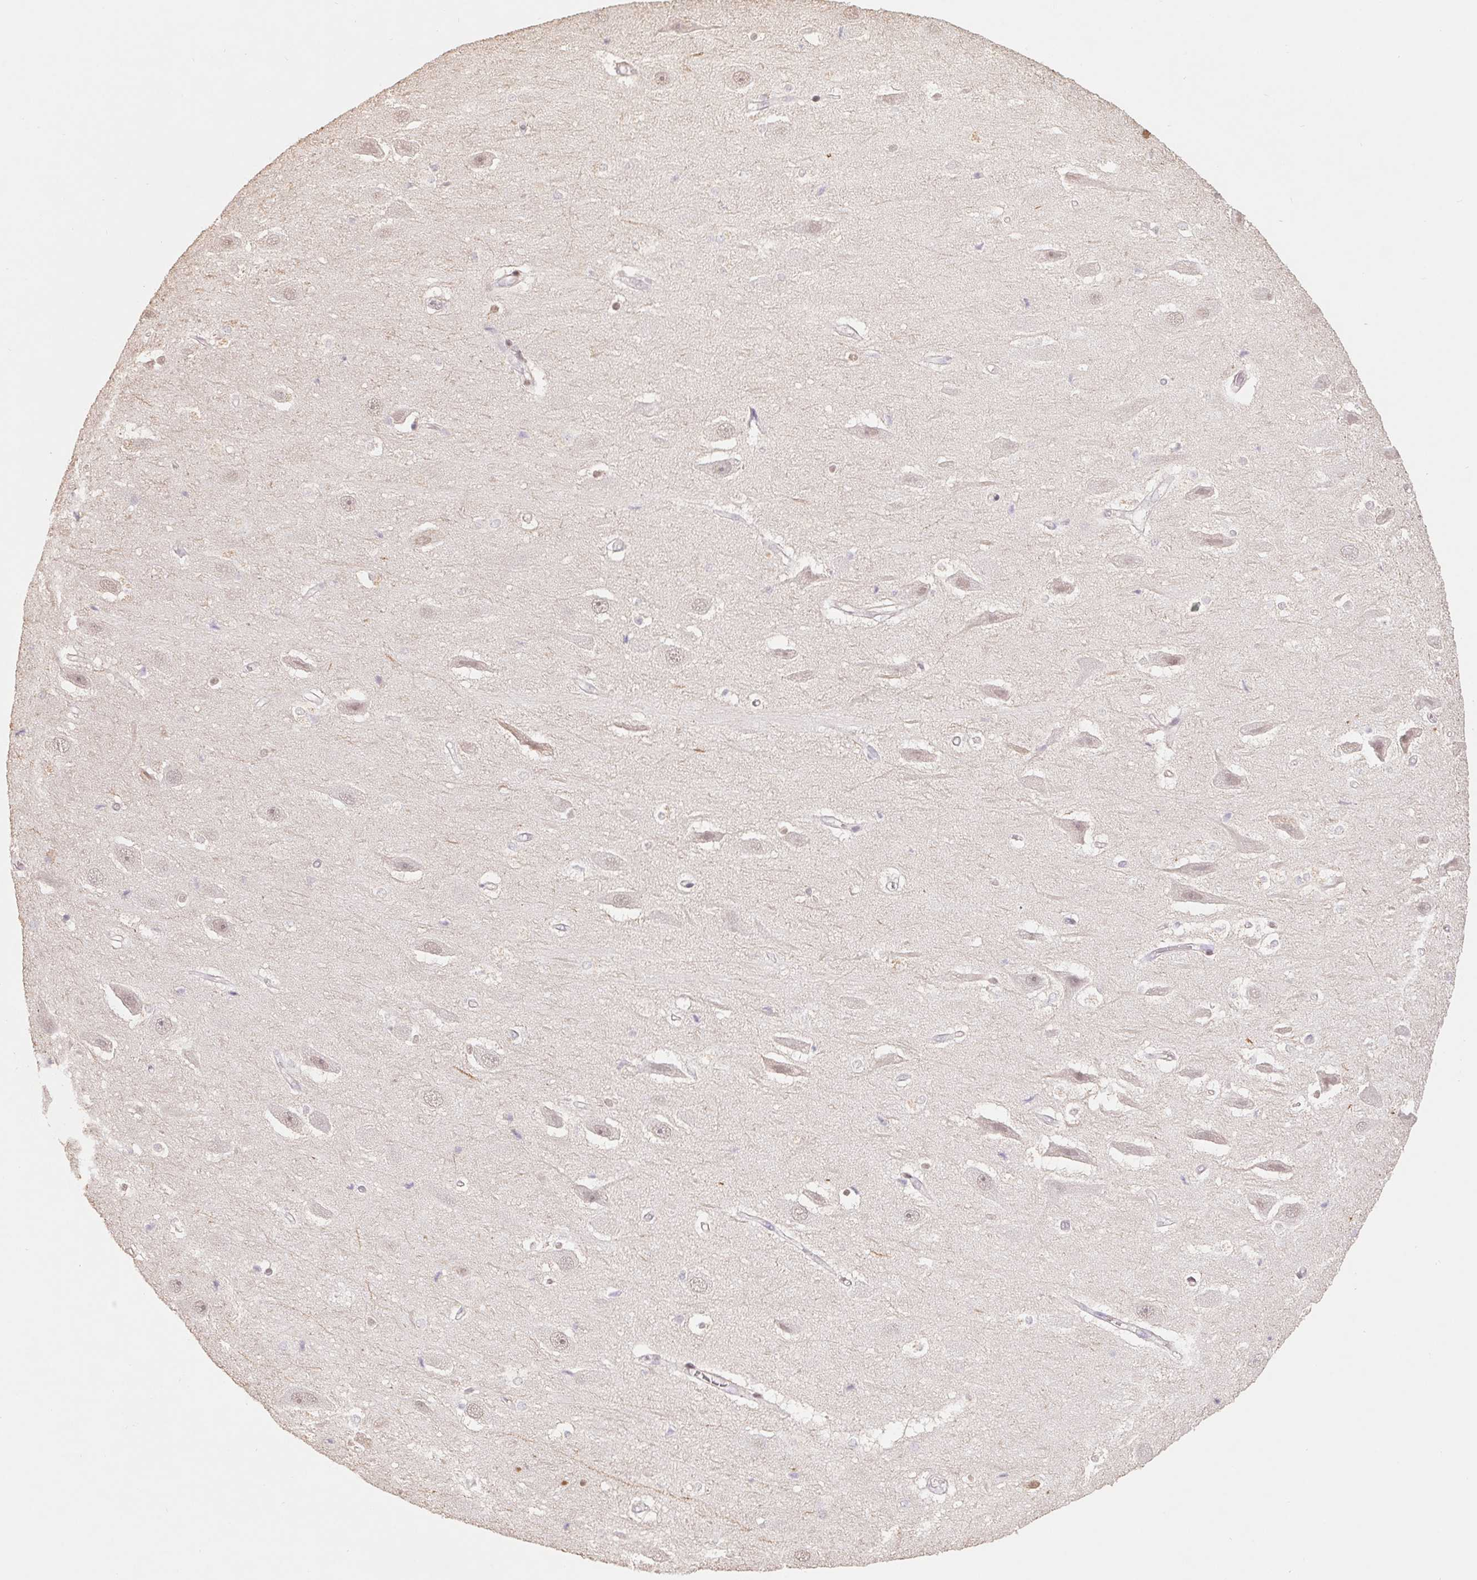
{"staining": {"intensity": "moderate", "quantity": "<25%", "location": "nuclear"}, "tissue": "hippocampus", "cell_type": "Glial cells", "image_type": "normal", "snomed": [{"axis": "morphology", "description": "Normal tissue, NOS"}, {"axis": "topography", "description": "Hippocampus"}], "caption": "This micrograph shows normal hippocampus stained with immunohistochemistry (IHC) to label a protein in brown. The nuclear of glial cells show moderate positivity for the protein. Nuclei are counter-stained blue.", "gene": "TRERF1", "patient": {"sex": "male", "age": 26}}